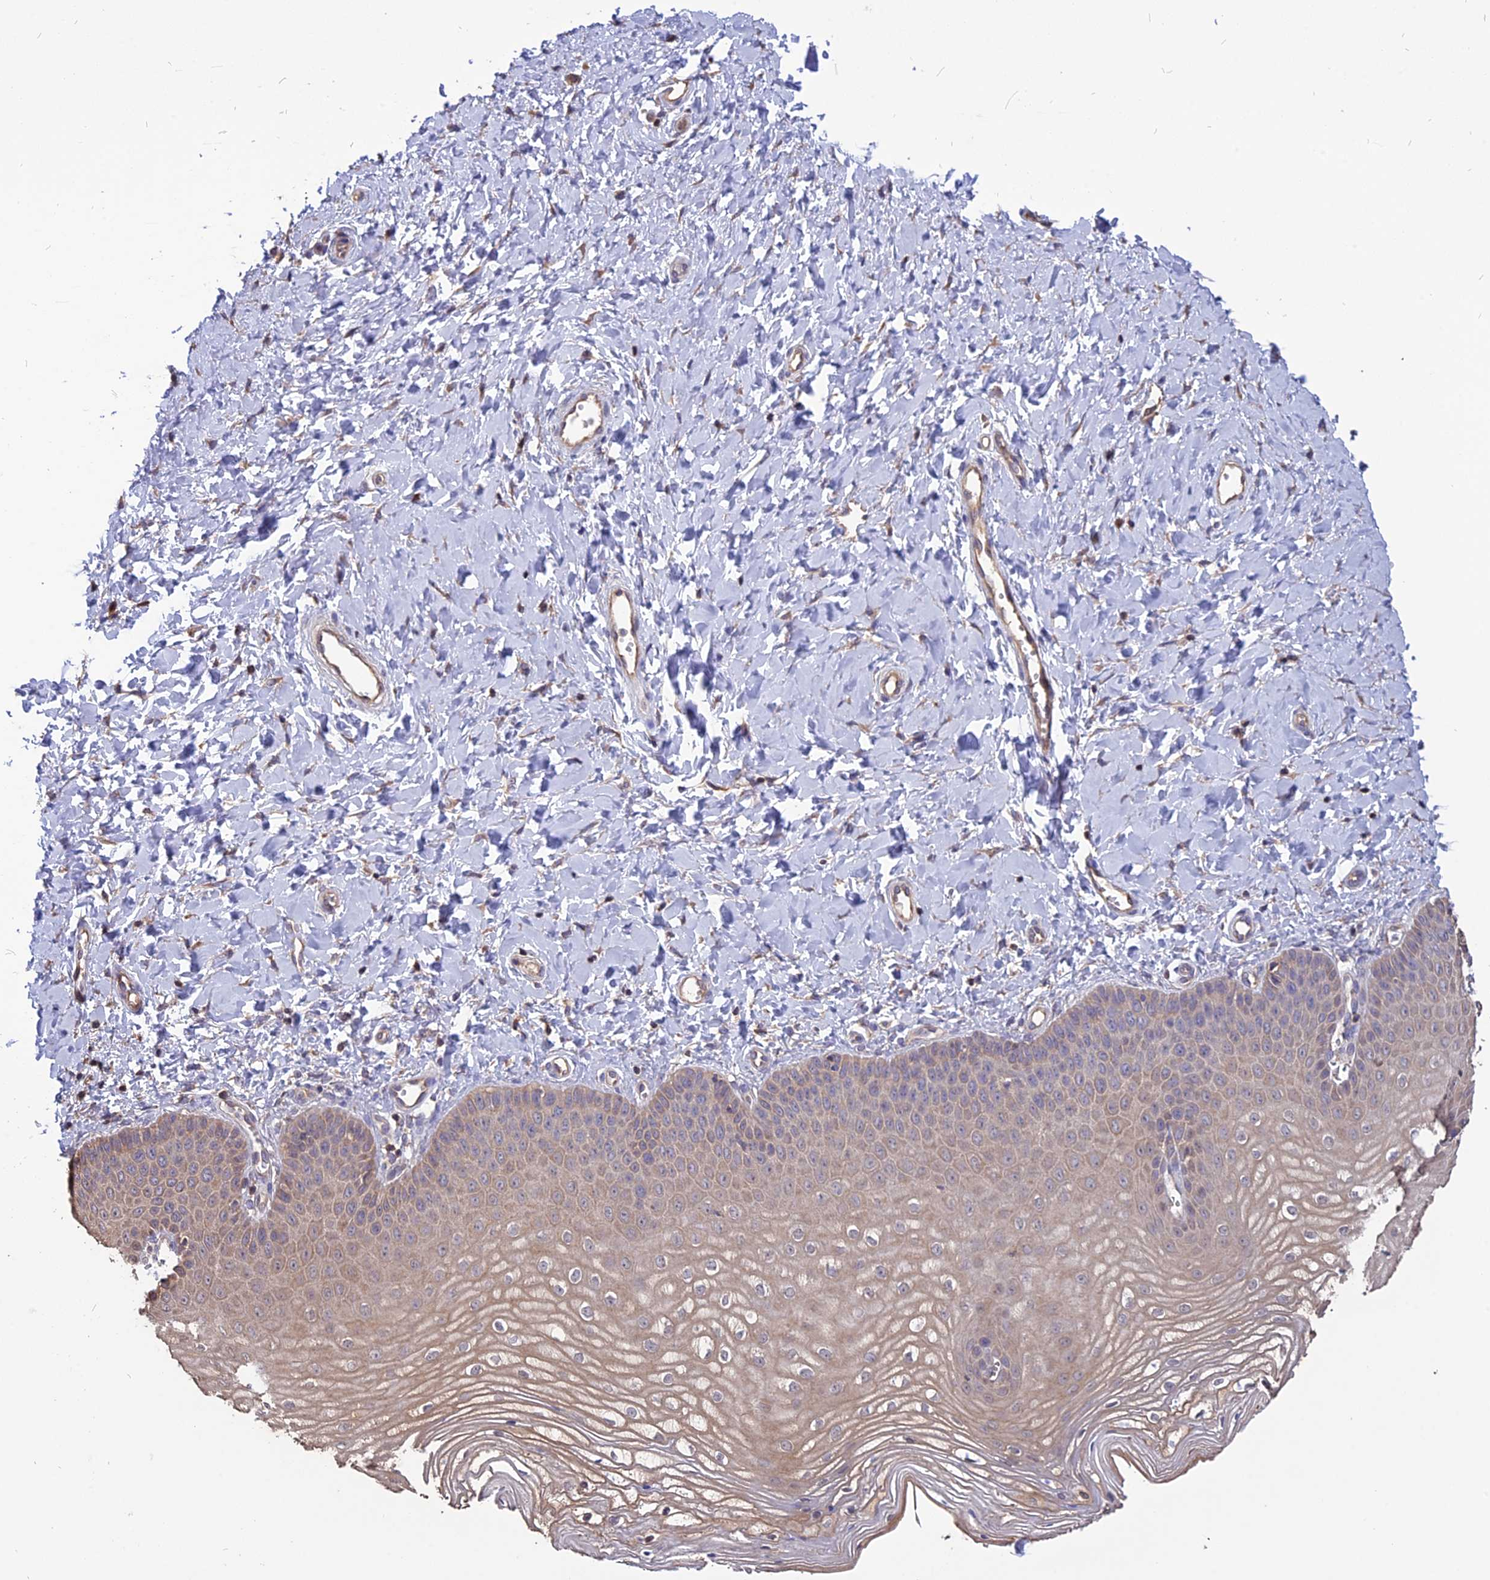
{"staining": {"intensity": "weak", "quantity": ">75%", "location": "cytoplasmic/membranous"}, "tissue": "vagina", "cell_type": "Squamous epithelial cells", "image_type": "normal", "snomed": [{"axis": "morphology", "description": "Normal tissue, NOS"}, {"axis": "topography", "description": "Vagina"}, {"axis": "topography", "description": "Cervix"}], "caption": "A photomicrograph showing weak cytoplasmic/membranous expression in about >75% of squamous epithelial cells in normal vagina, as visualized by brown immunohistochemical staining.", "gene": "CARMIL2", "patient": {"sex": "female", "age": 40}}